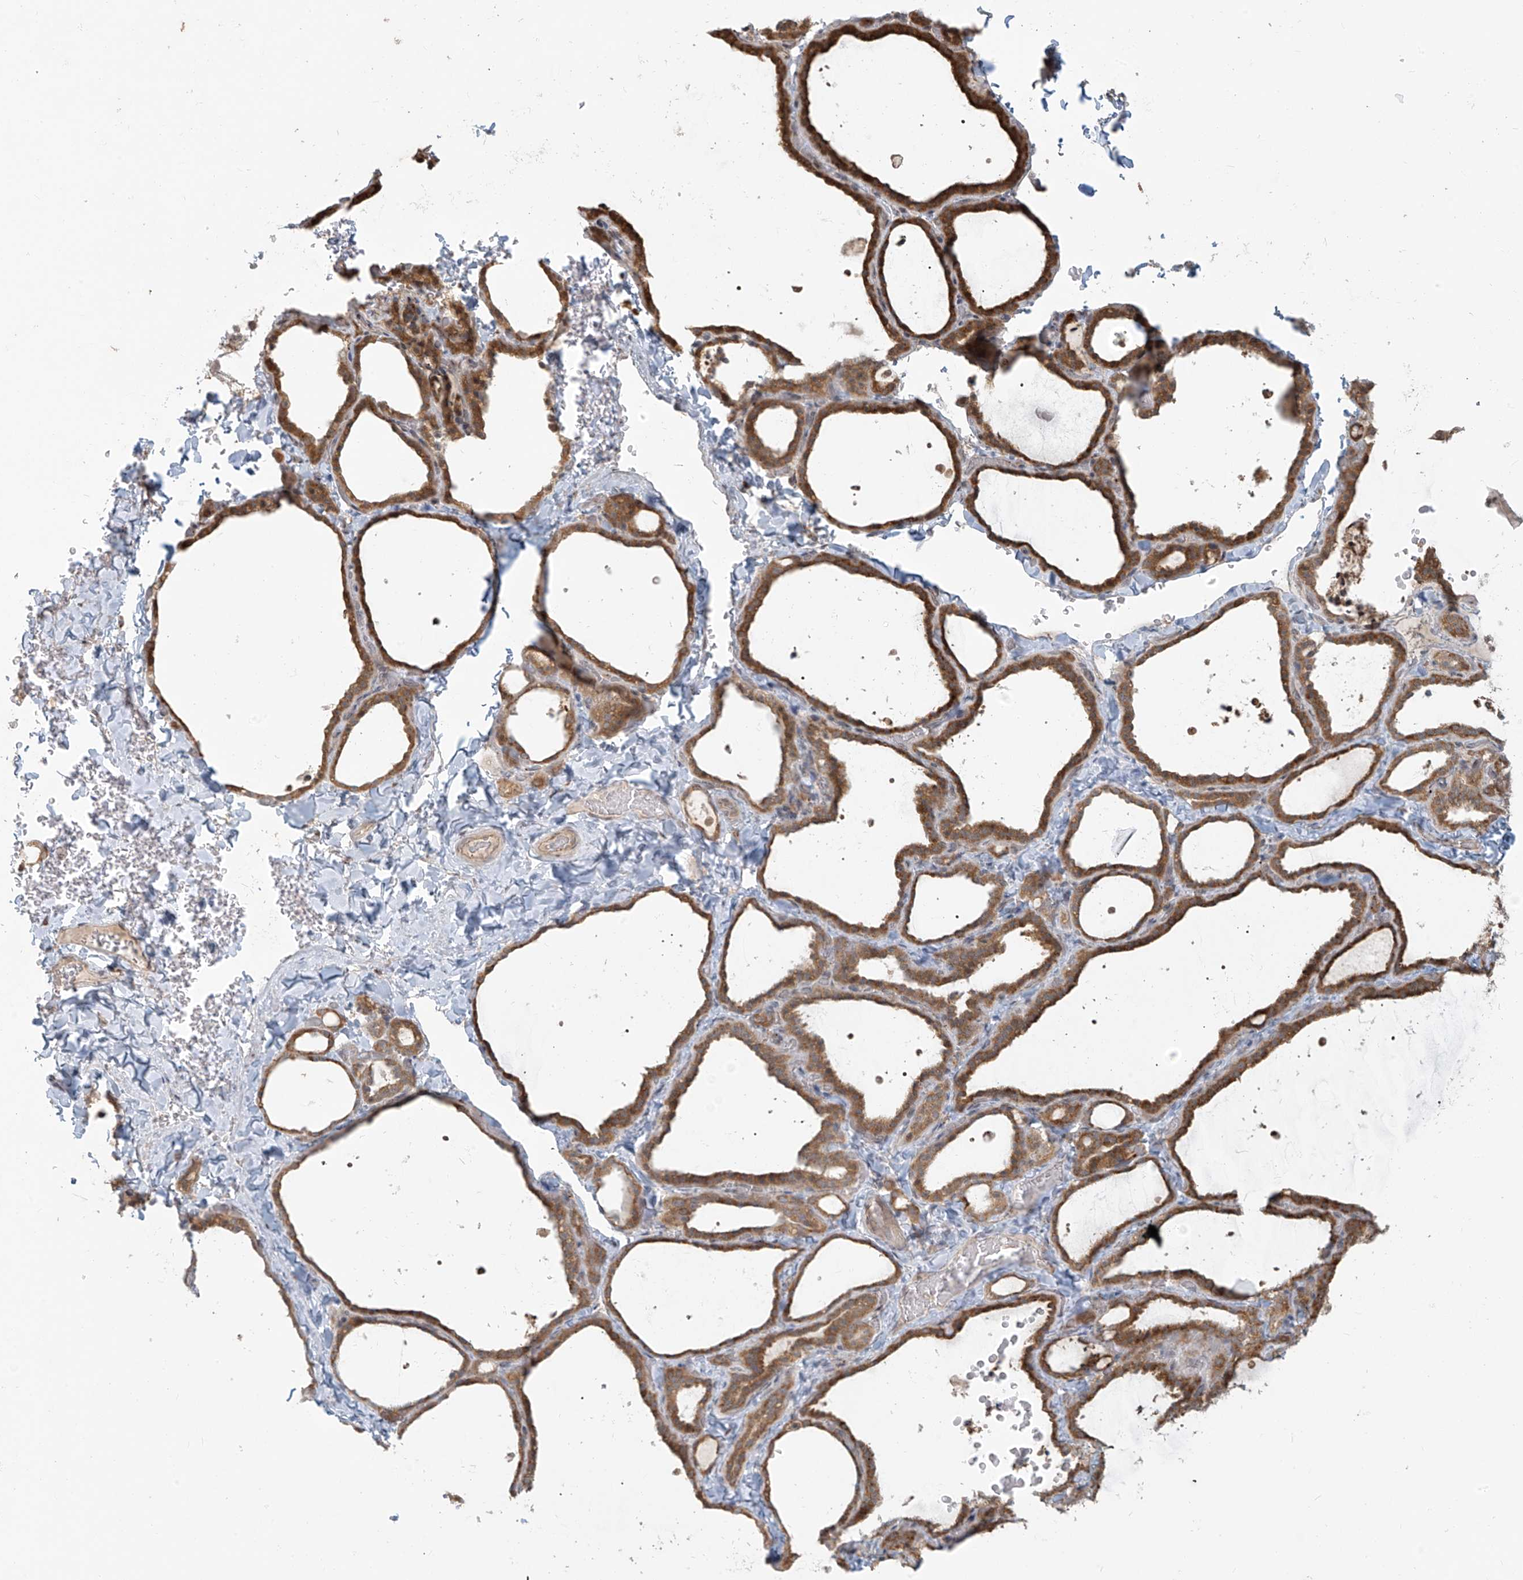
{"staining": {"intensity": "moderate", "quantity": ">75%", "location": "cytoplasmic/membranous"}, "tissue": "thyroid gland", "cell_type": "Glandular cells", "image_type": "normal", "snomed": [{"axis": "morphology", "description": "Normal tissue, NOS"}, {"axis": "topography", "description": "Thyroid gland"}], "caption": "The histopathology image demonstrates a brown stain indicating the presence of a protein in the cytoplasmic/membranous of glandular cells in thyroid gland.", "gene": "PLEKHM3", "patient": {"sex": "female", "age": 22}}